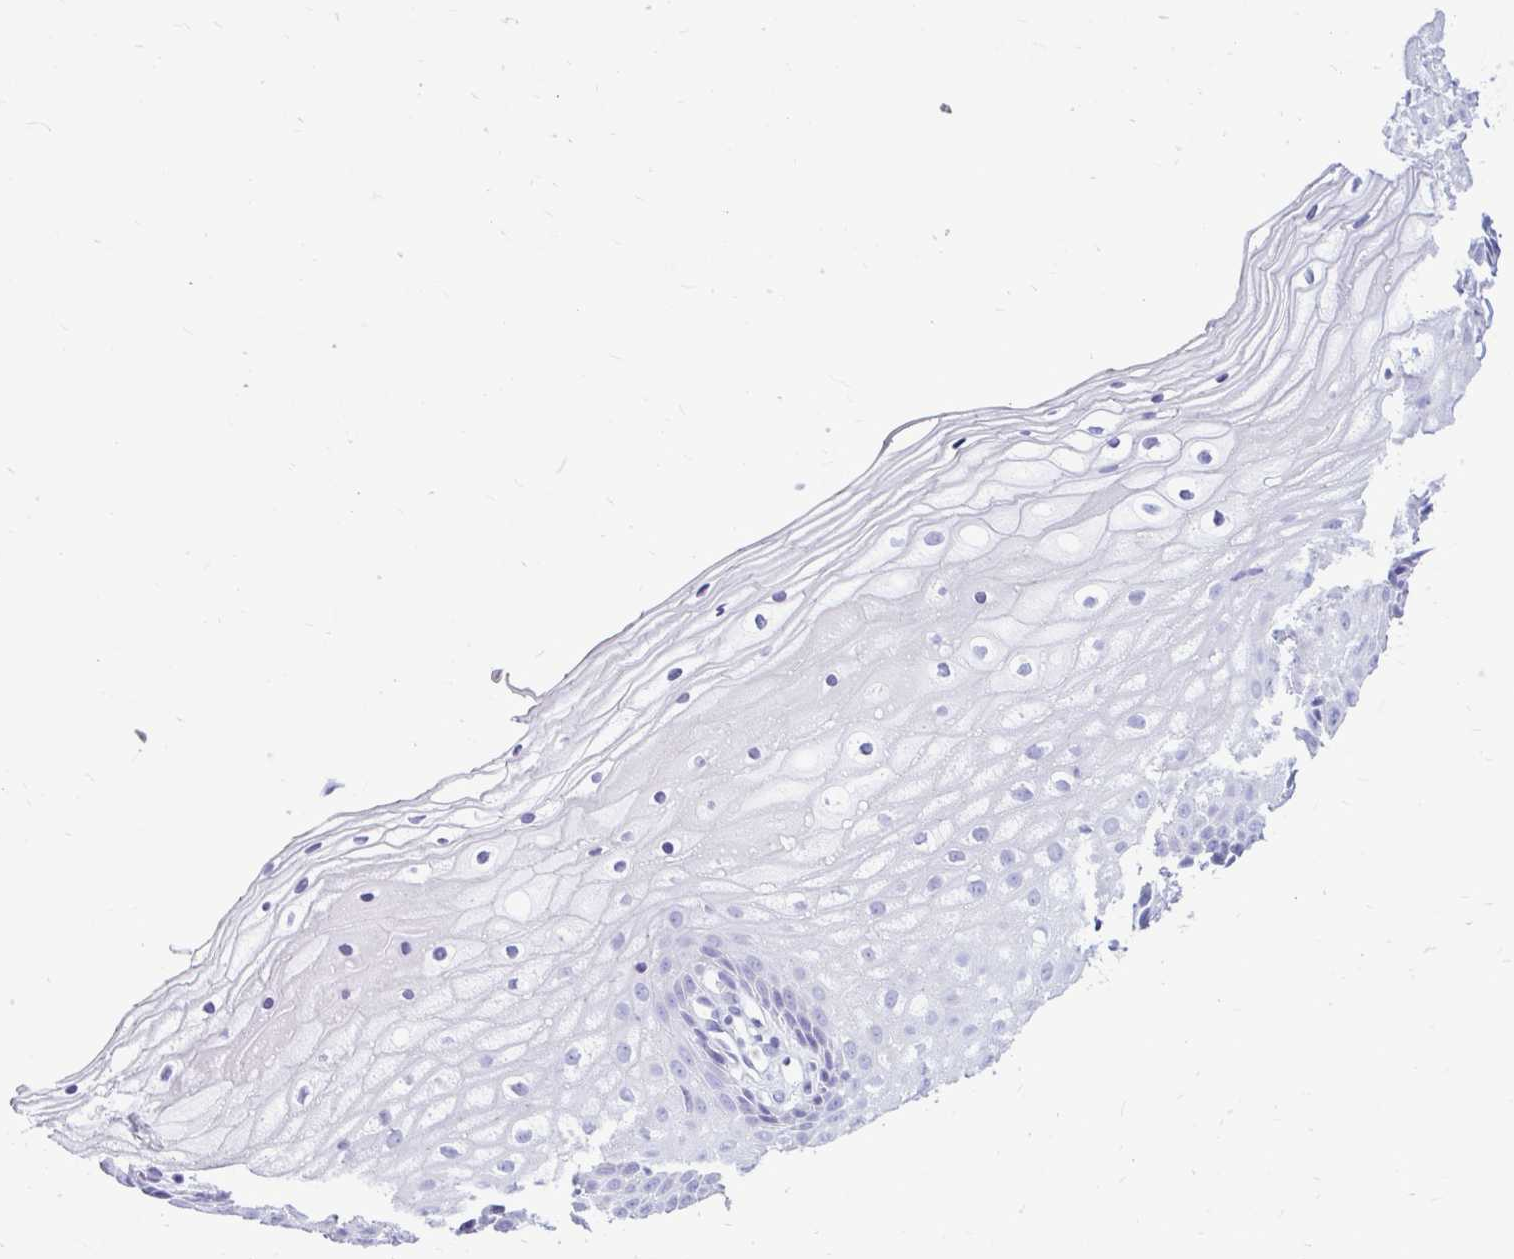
{"staining": {"intensity": "negative", "quantity": "none", "location": "none"}, "tissue": "cervix", "cell_type": "Glandular cells", "image_type": "normal", "snomed": [{"axis": "morphology", "description": "Normal tissue, NOS"}, {"axis": "topography", "description": "Cervix"}], "caption": "Immunohistochemical staining of unremarkable human cervix demonstrates no significant positivity in glandular cells. (Stains: DAB immunohistochemistry (IHC) with hematoxylin counter stain, Microscopy: brightfield microscopy at high magnification).", "gene": "OR10R2", "patient": {"sex": "female", "age": 36}}